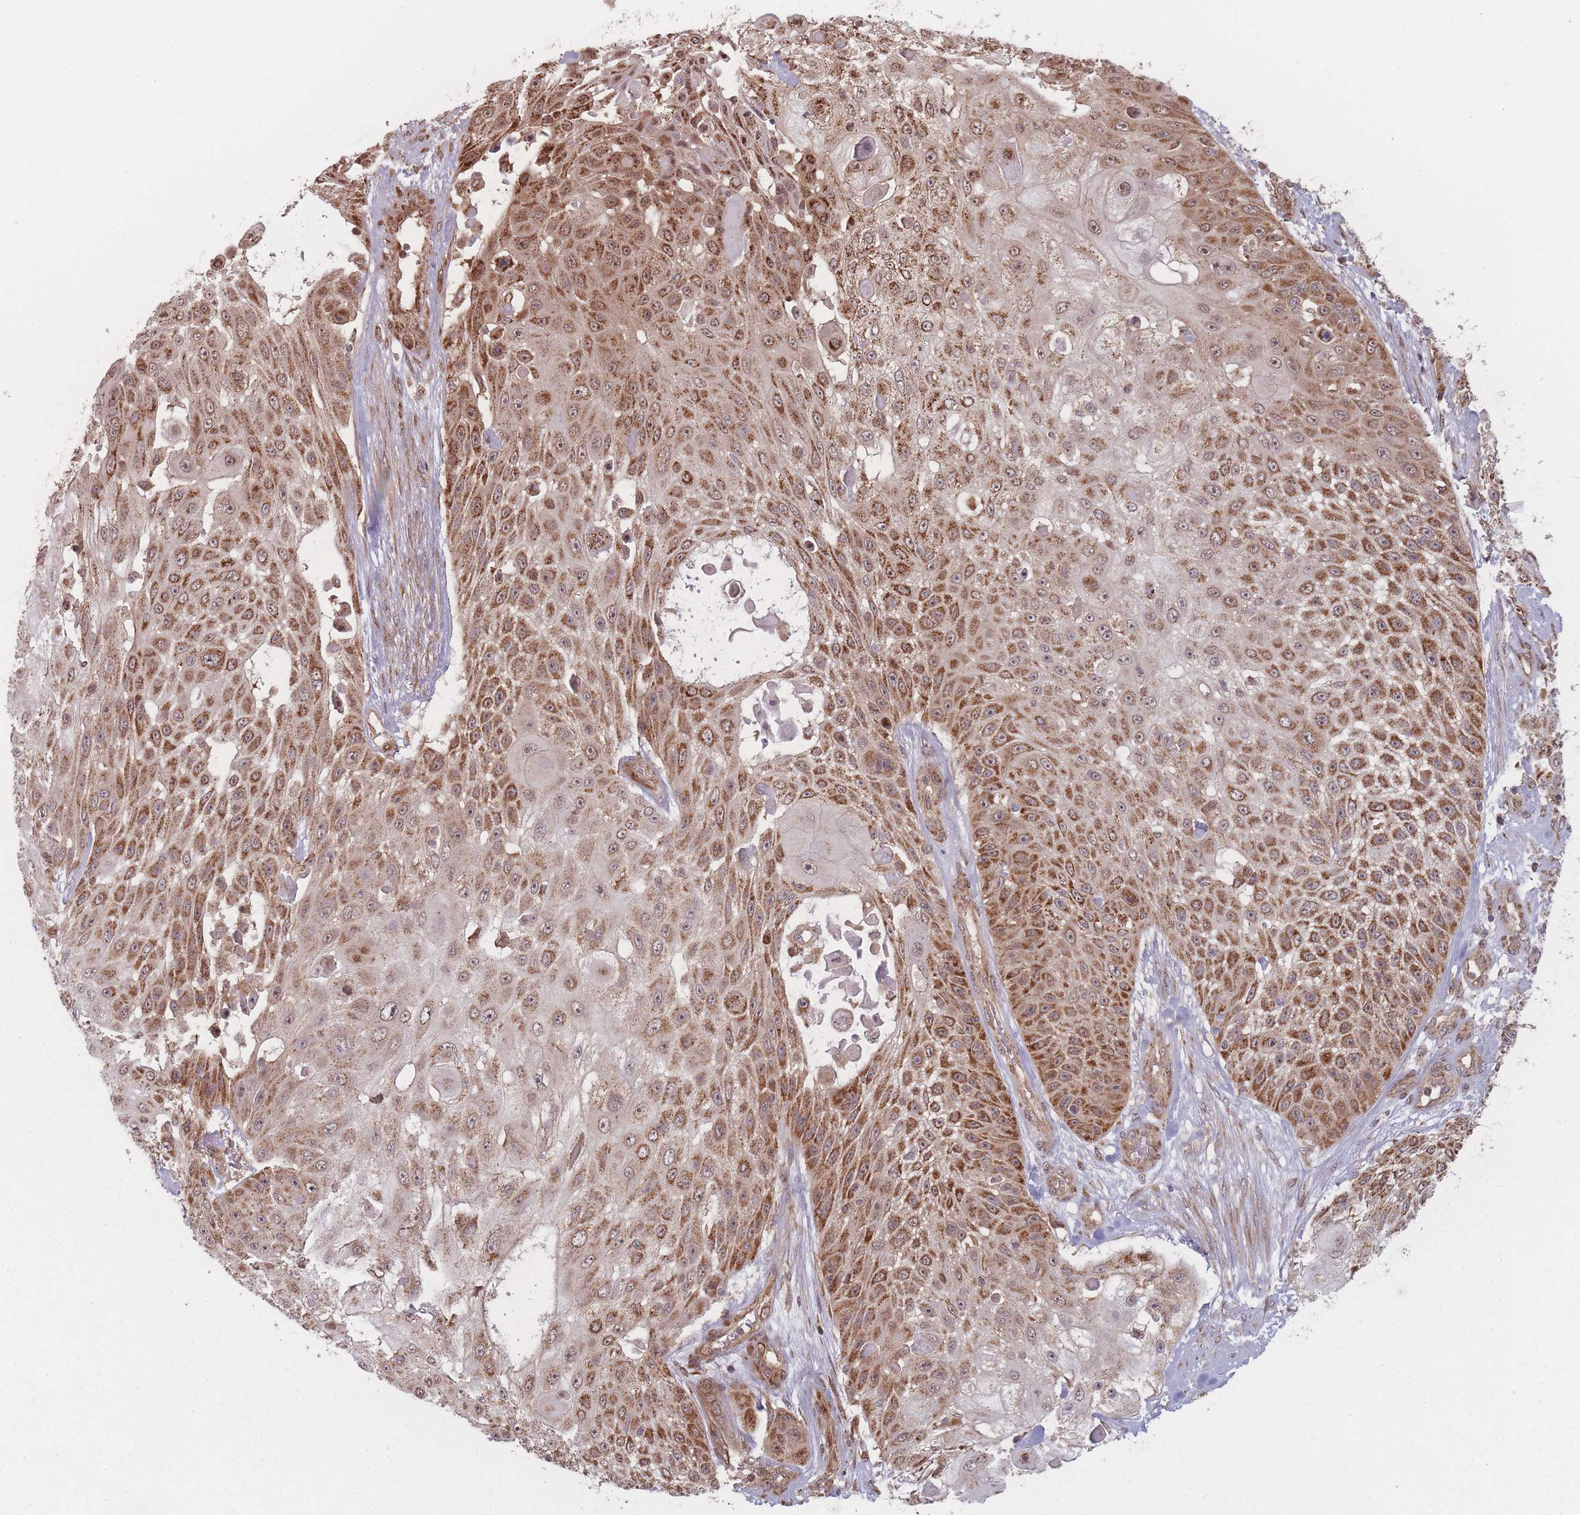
{"staining": {"intensity": "strong", "quantity": ">75%", "location": "cytoplasmic/membranous"}, "tissue": "skin cancer", "cell_type": "Tumor cells", "image_type": "cancer", "snomed": [{"axis": "morphology", "description": "Squamous cell carcinoma, NOS"}, {"axis": "topography", "description": "Skin"}], "caption": "Brown immunohistochemical staining in human skin cancer (squamous cell carcinoma) exhibits strong cytoplasmic/membranous staining in approximately >75% of tumor cells.", "gene": "RPS18", "patient": {"sex": "female", "age": 86}}